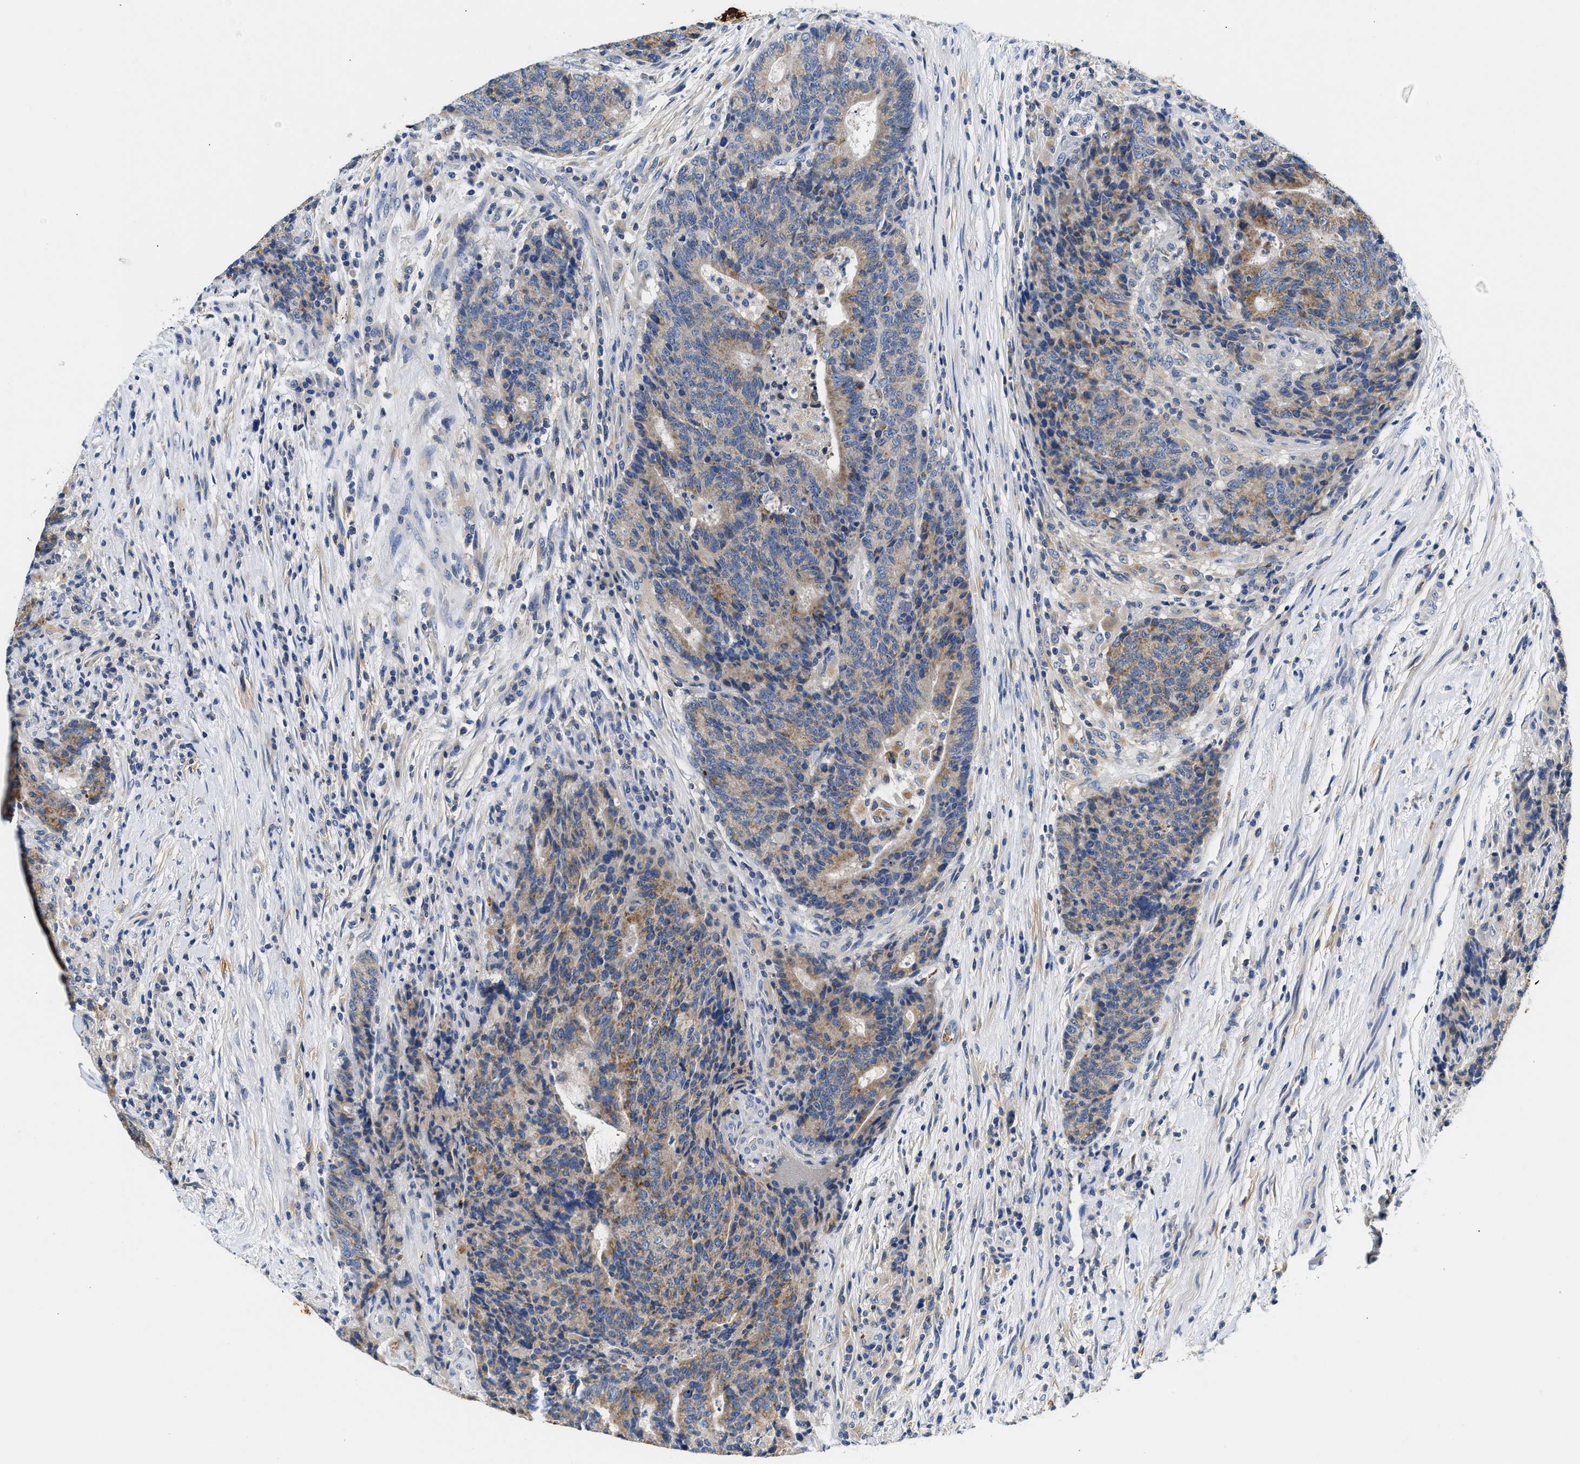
{"staining": {"intensity": "weak", "quantity": "25%-75%", "location": "cytoplasmic/membranous"}, "tissue": "colorectal cancer", "cell_type": "Tumor cells", "image_type": "cancer", "snomed": [{"axis": "morphology", "description": "Normal tissue, NOS"}, {"axis": "morphology", "description": "Adenocarcinoma, NOS"}, {"axis": "topography", "description": "Colon"}], "caption": "Immunohistochemical staining of human colorectal cancer shows low levels of weak cytoplasmic/membranous protein expression in about 25%-75% of tumor cells.", "gene": "TUT7", "patient": {"sex": "female", "age": 75}}